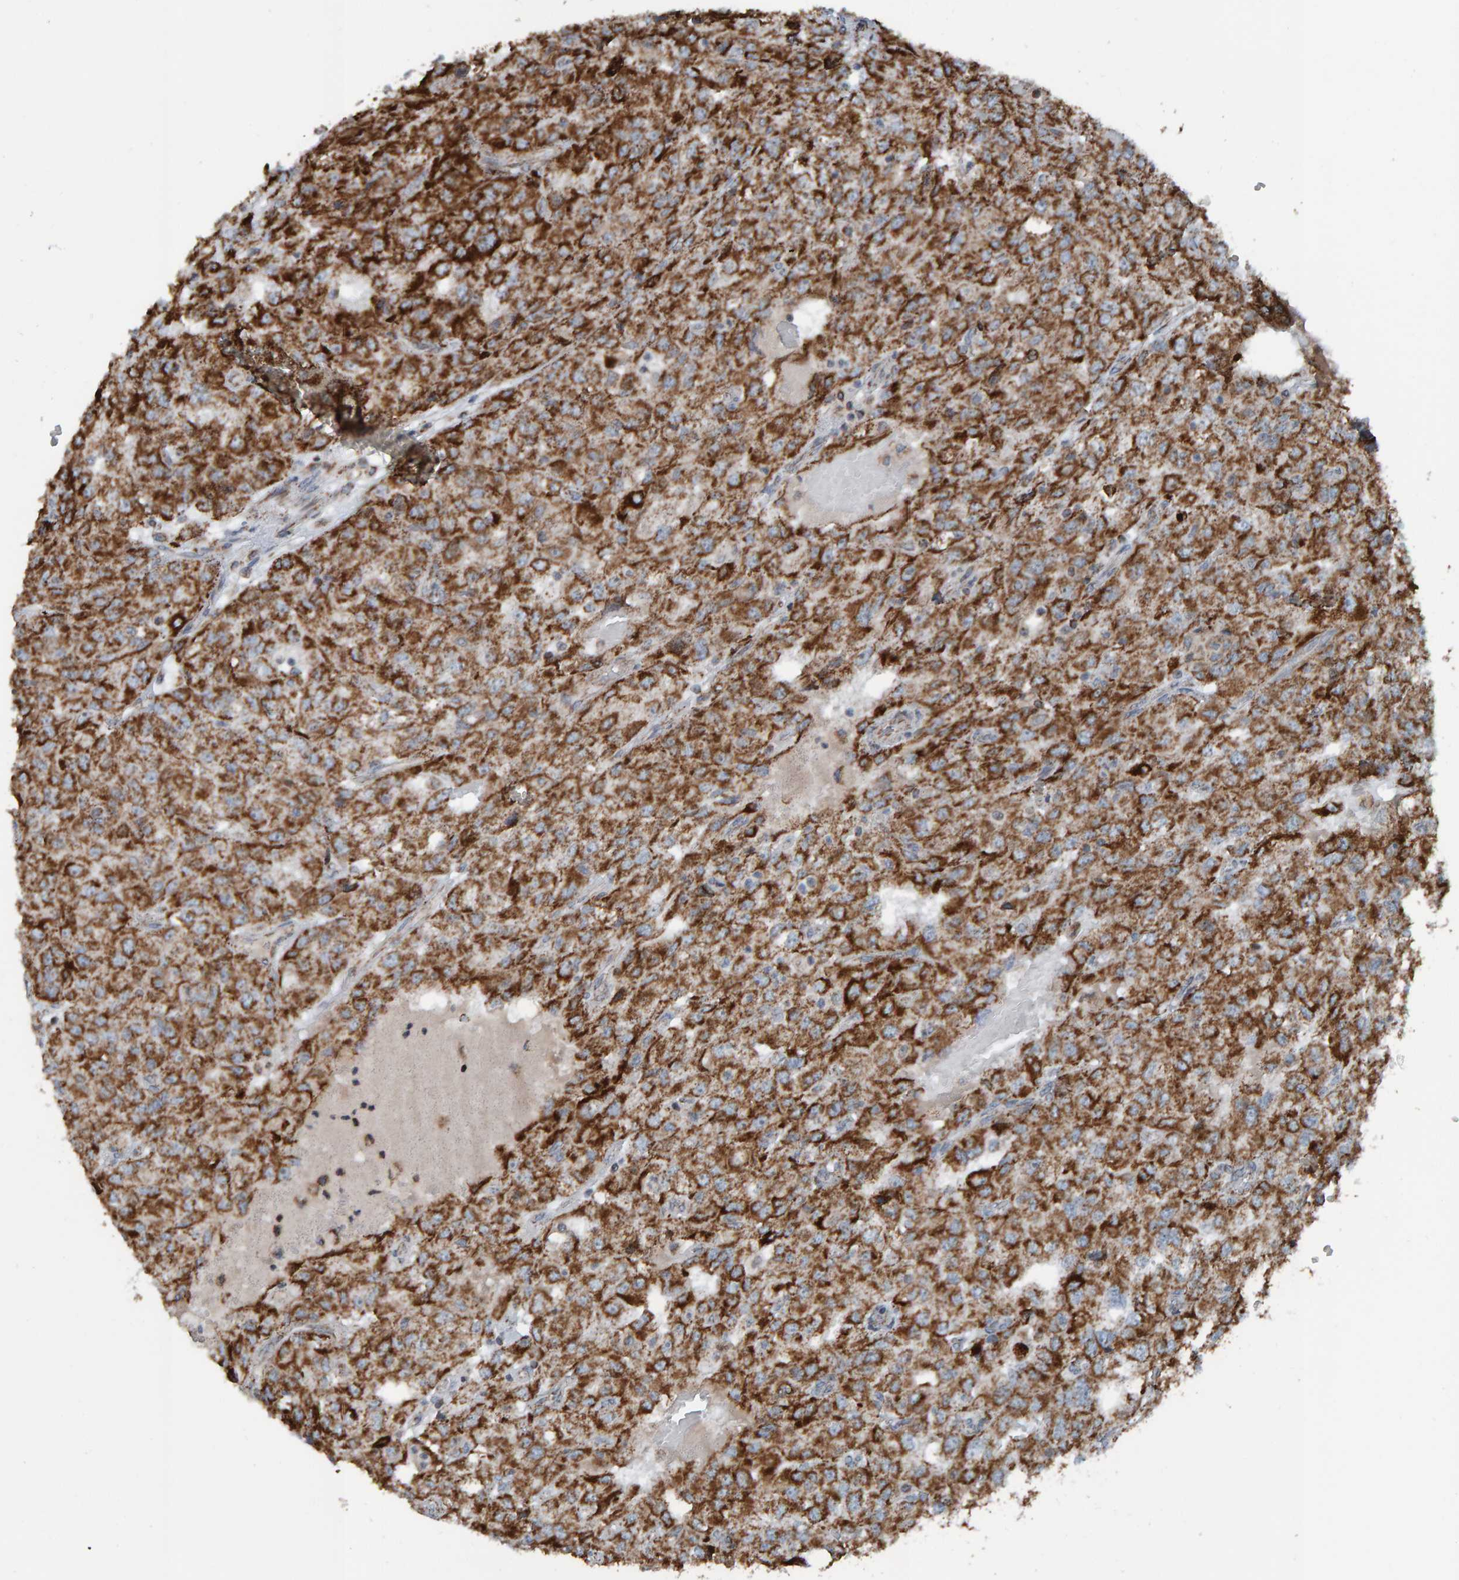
{"staining": {"intensity": "strong", "quantity": "25%-75%", "location": "cytoplasmic/membranous"}, "tissue": "renal cancer", "cell_type": "Tumor cells", "image_type": "cancer", "snomed": [{"axis": "morphology", "description": "Adenocarcinoma, NOS"}, {"axis": "topography", "description": "Kidney"}], "caption": "This photomicrograph reveals renal cancer stained with immunohistochemistry (IHC) to label a protein in brown. The cytoplasmic/membranous of tumor cells show strong positivity for the protein. Nuclei are counter-stained blue.", "gene": "ZNF48", "patient": {"sex": "female", "age": 54}}